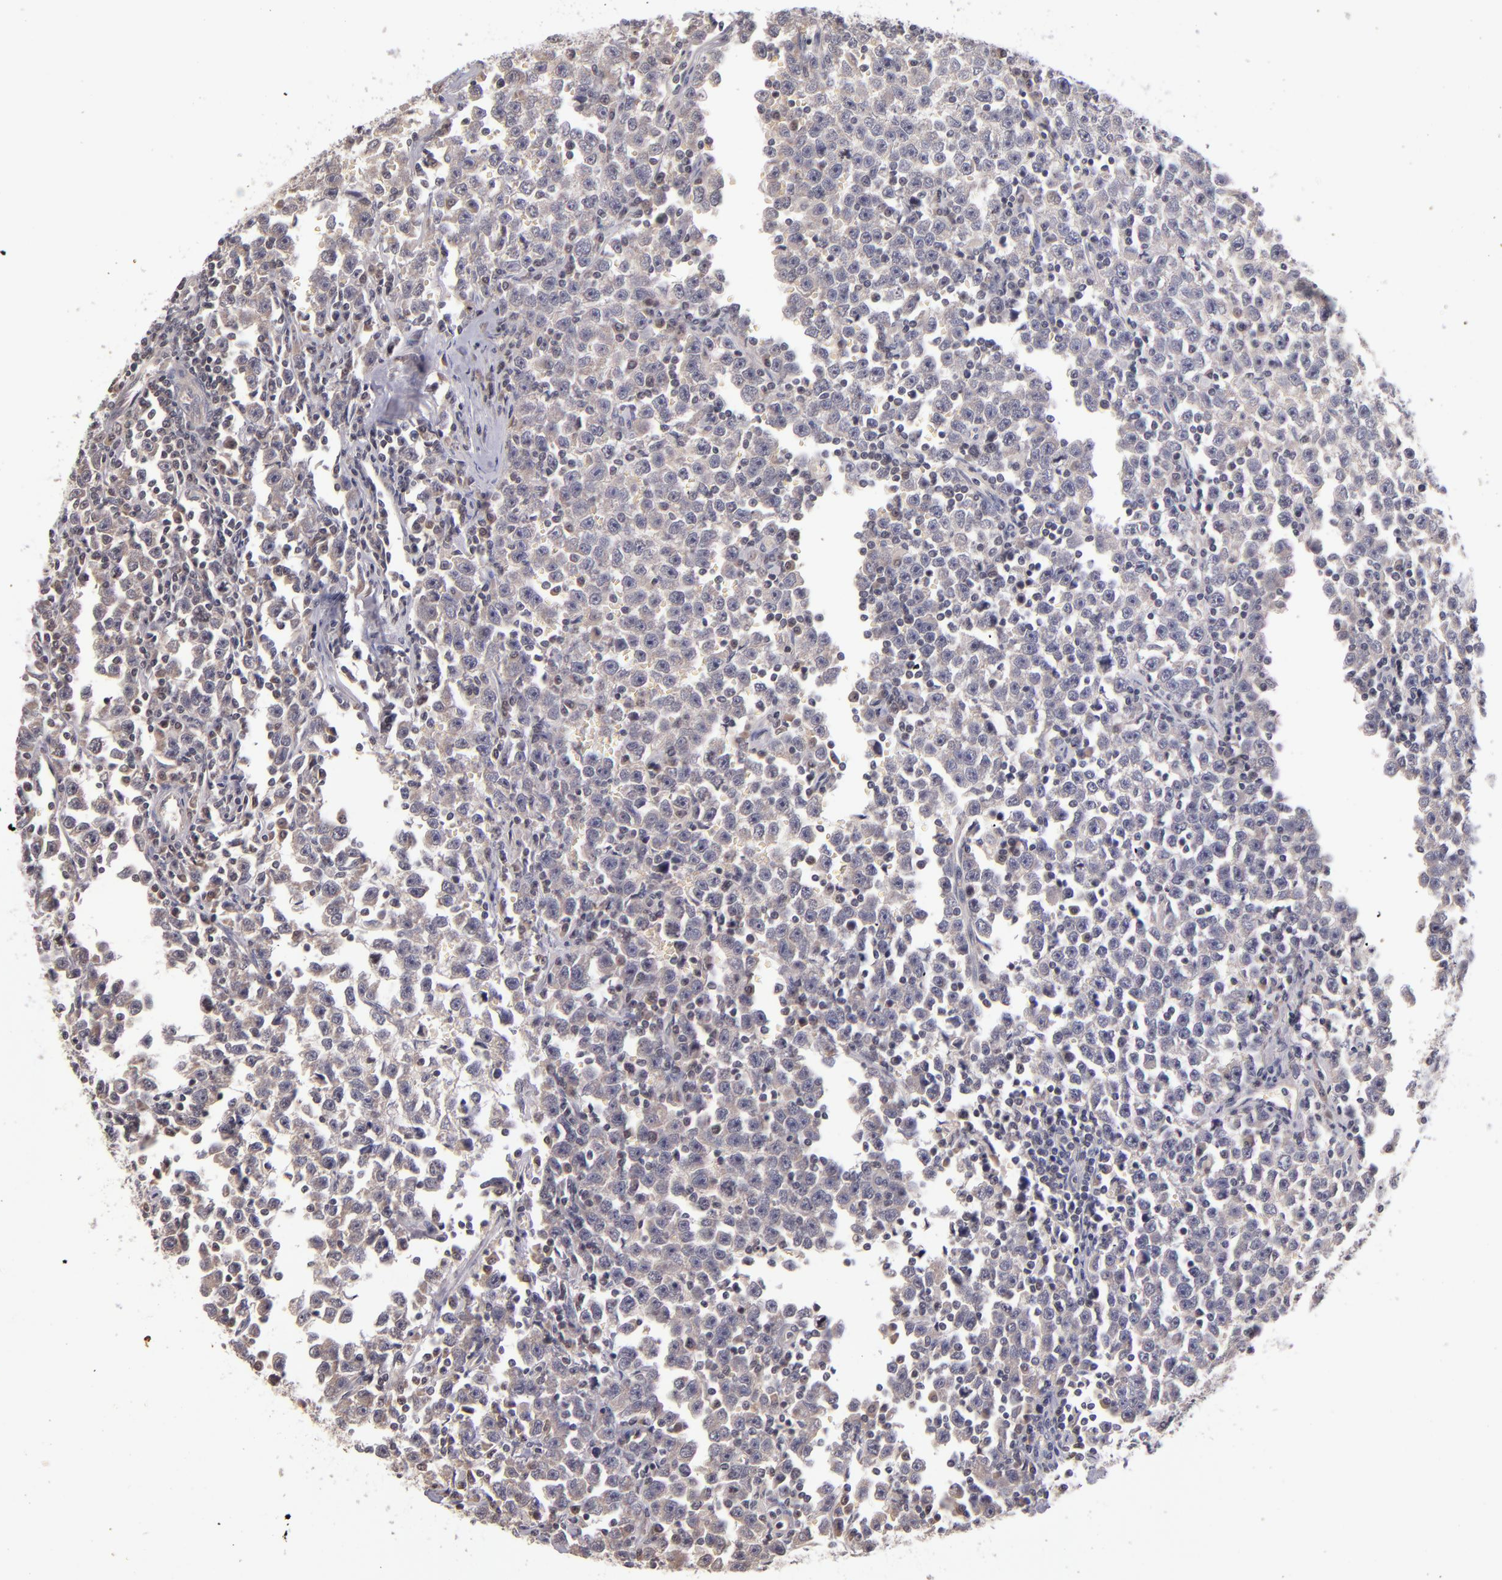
{"staining": {"intensity": "weak", "quantity": "<25%", "location": "cytoplasmic/membranous"}, "tissue": "testis cancer", "cell_type": "Tumor cells", "image_type": "cancer", "snomed": [{"axis": "morphology", "description": "Seminoma, NOS"}, {"axis": "topography", "description": "Testis"}], "caption": "The histopathology image displays no staining of tumor cells in testis cancer. (DAB immunohistochemistry with hematoxylin counter stain).", "gene": "TSC2", "patient": {"sex": "male", "age": 43}}